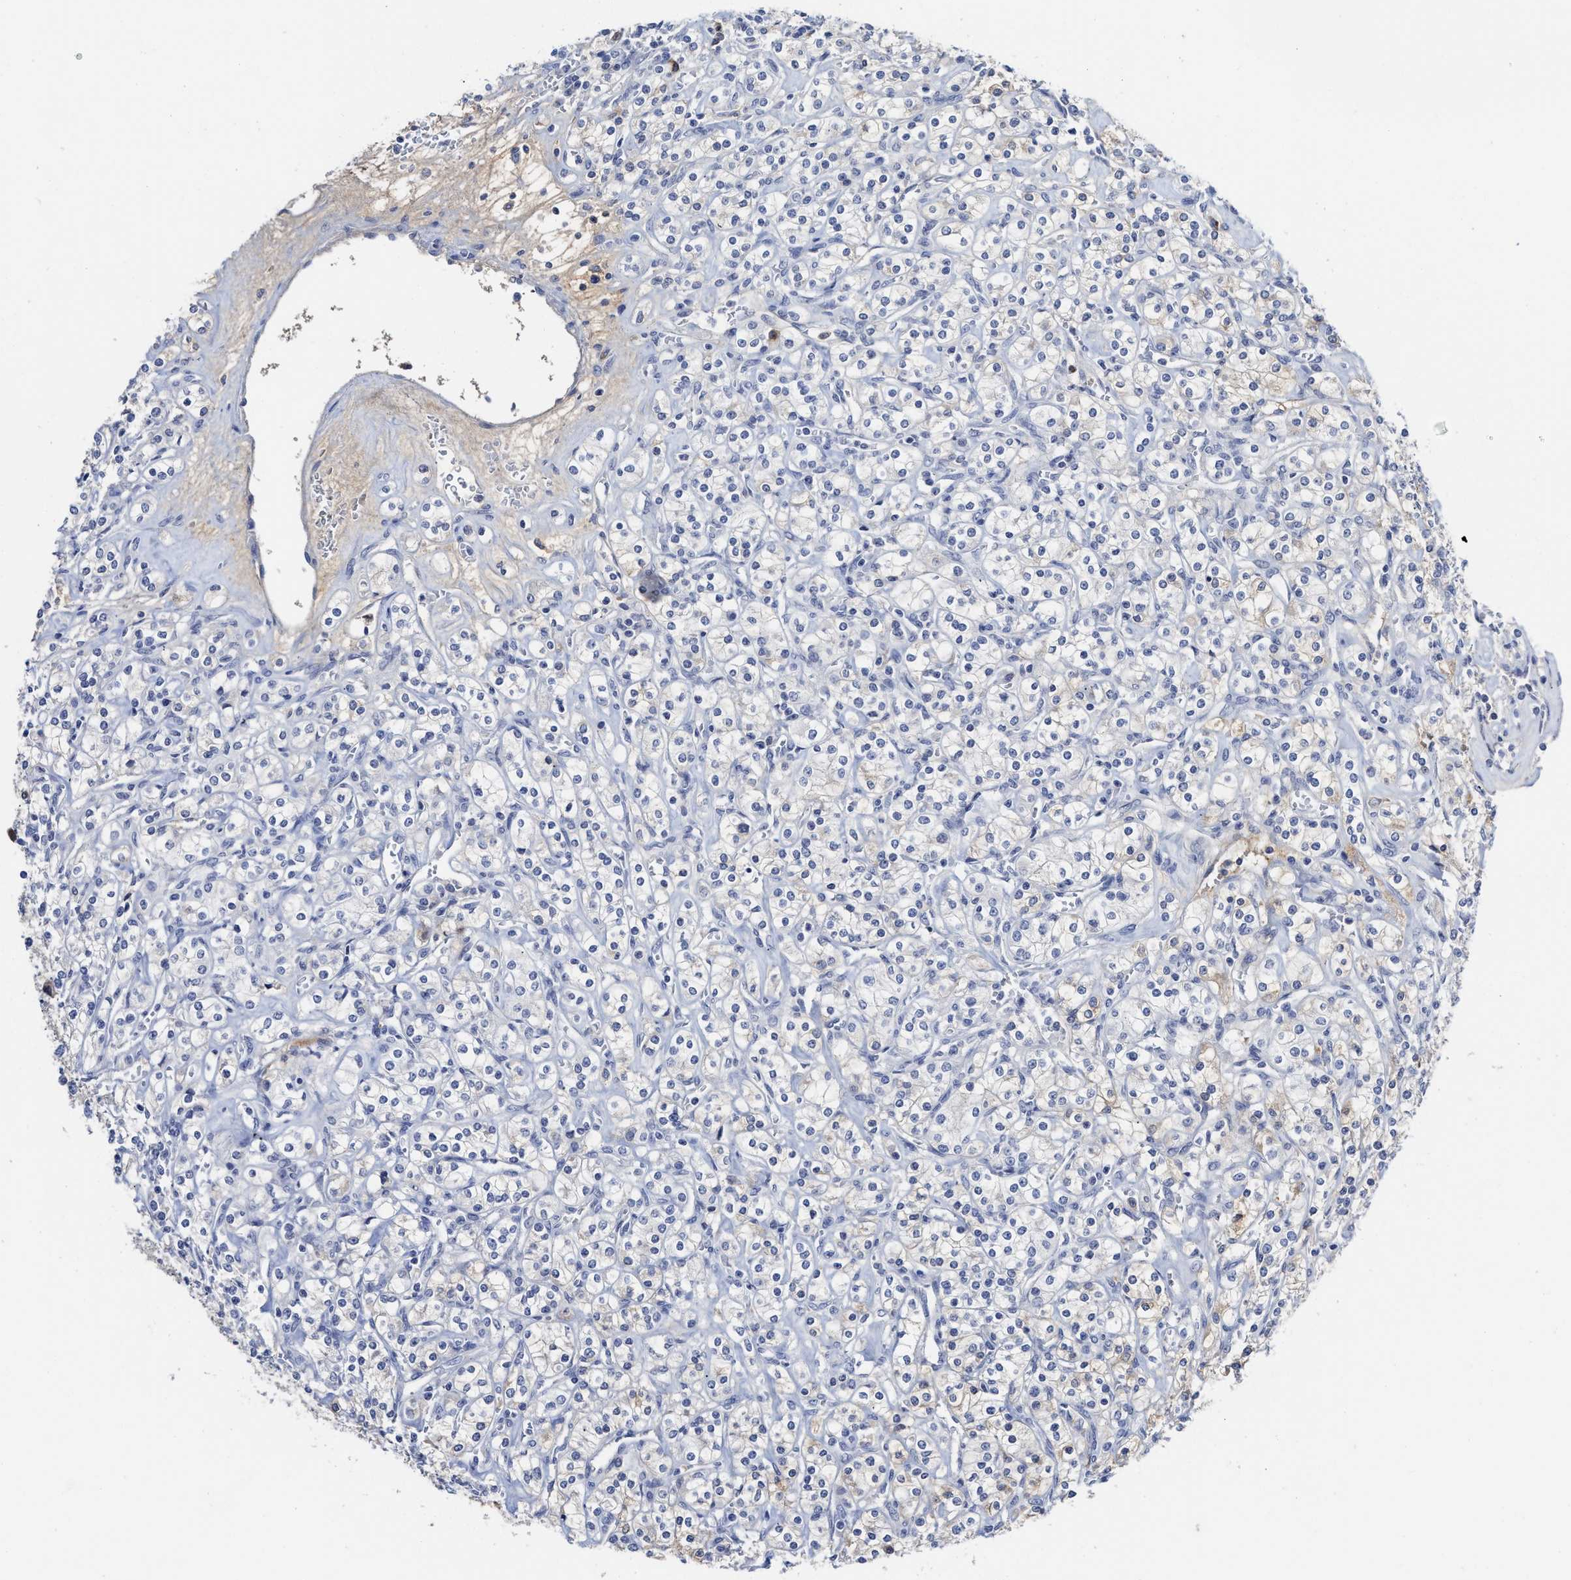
{"staining": {"intensity": "negative", "quantity": "none", "location": "none"}, "tissue": "renal cancer", "cell_type": "Tumor cells", "image_type": "cancer", "snomed": [{"axis": "morphology", "description": "Adenocarcinoma, NOS"}, {"axis": "topography", "description": "Kidney"}], "caption": "Image shows no significant protein staining in tumor cells of adenocarcinoma (renal). Nuclei are stained in blue.", "gene": "C2", "patient": {"sex": "male", "age": 77}}